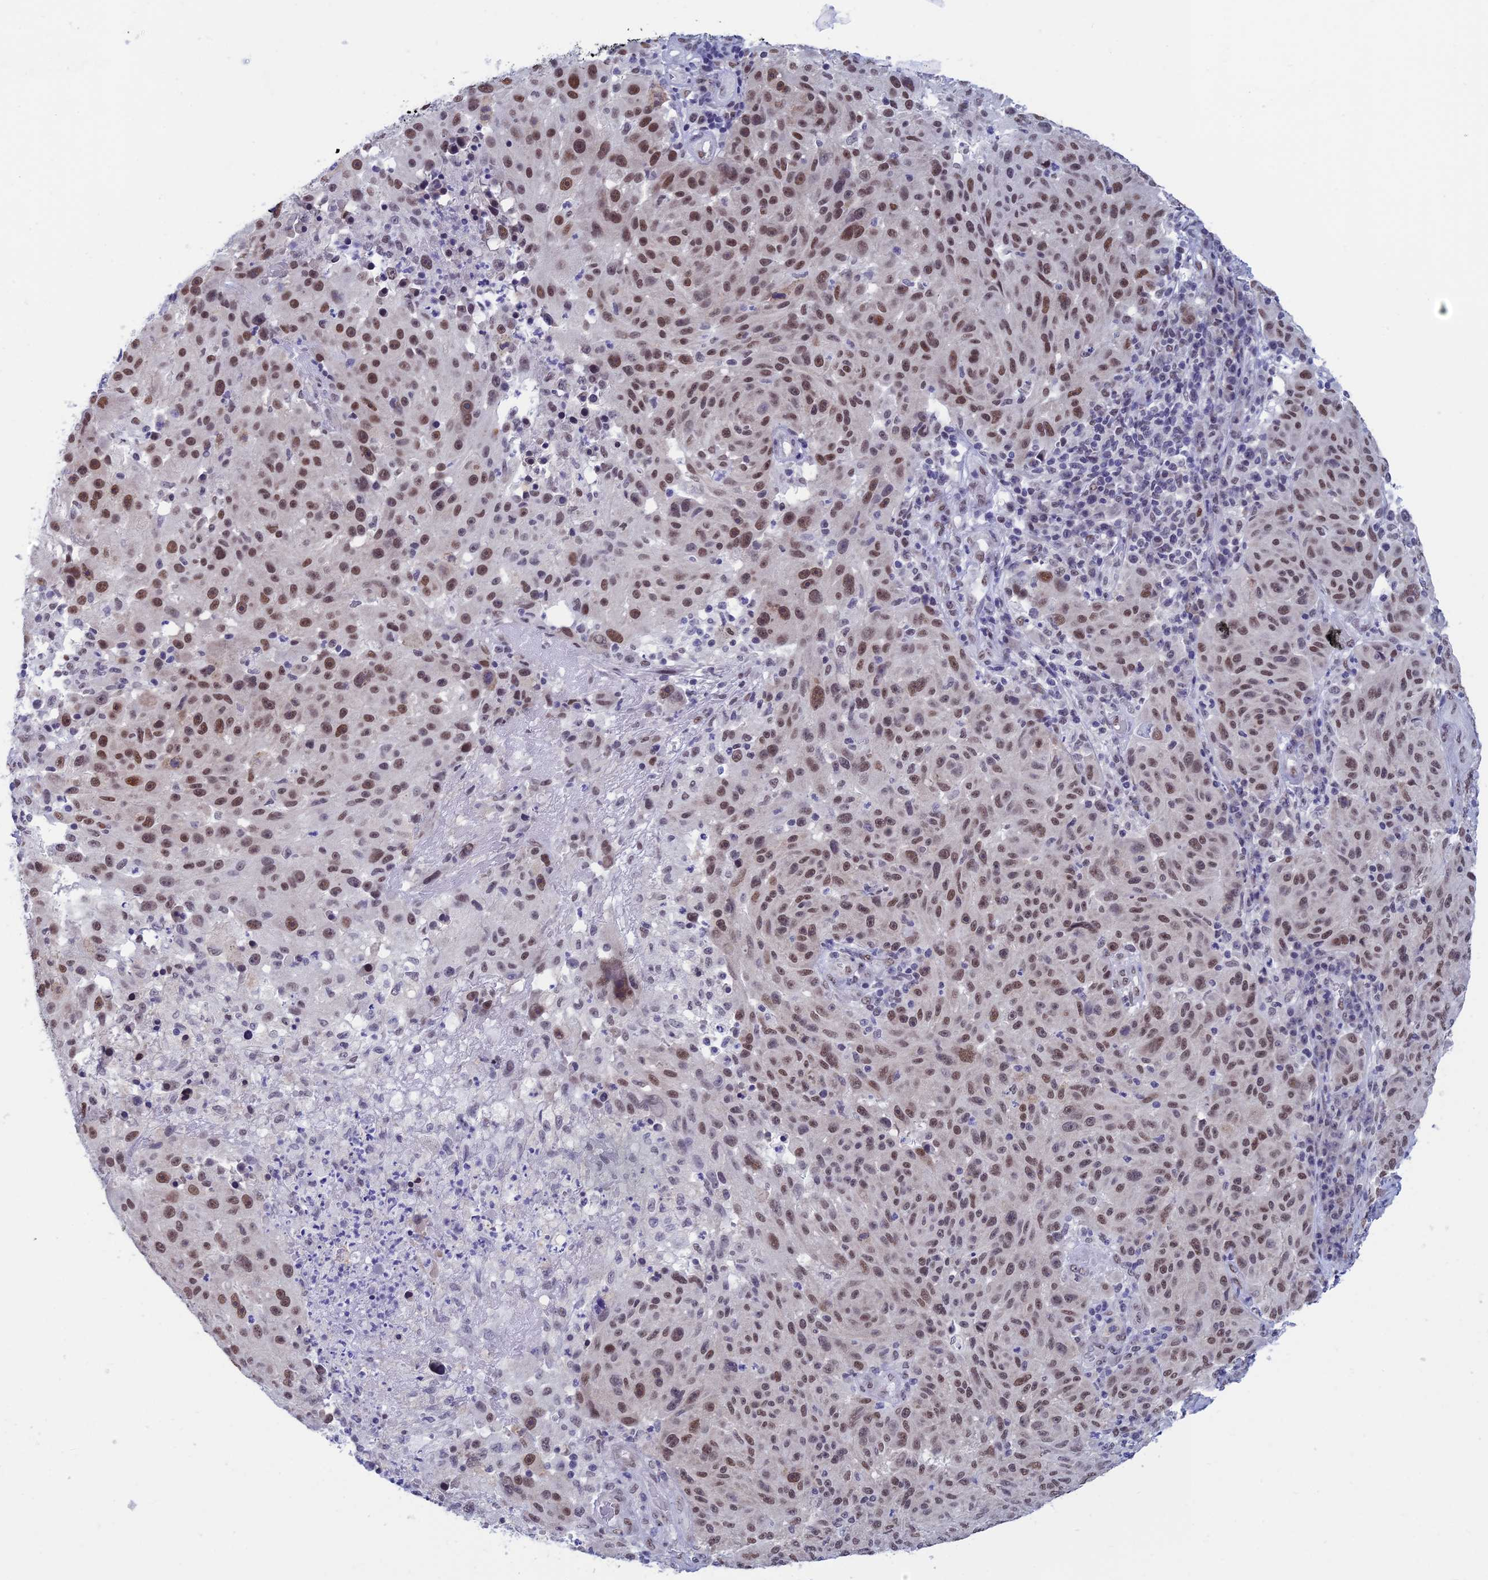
{"staining": {"intensity": "moderate", "quantity": ">75%", "location": "nuclear"}, "tissue": "melanoma", "cell_type": "Tumor cells", "image_type": "cancer", "snomed": [{"axis": "morphology", "description": "Malignant melanoma, NOS"}, {"axis": "topography", "description": "Skin"}], "caption": "Moderate nuclear expression for a protein is appreciated in about >75% of tumor cells of malignant melanoma using immunohistochemistry (IHC).", "gene": "NABP2", "patient": {"sex": "male", "age": 53}}